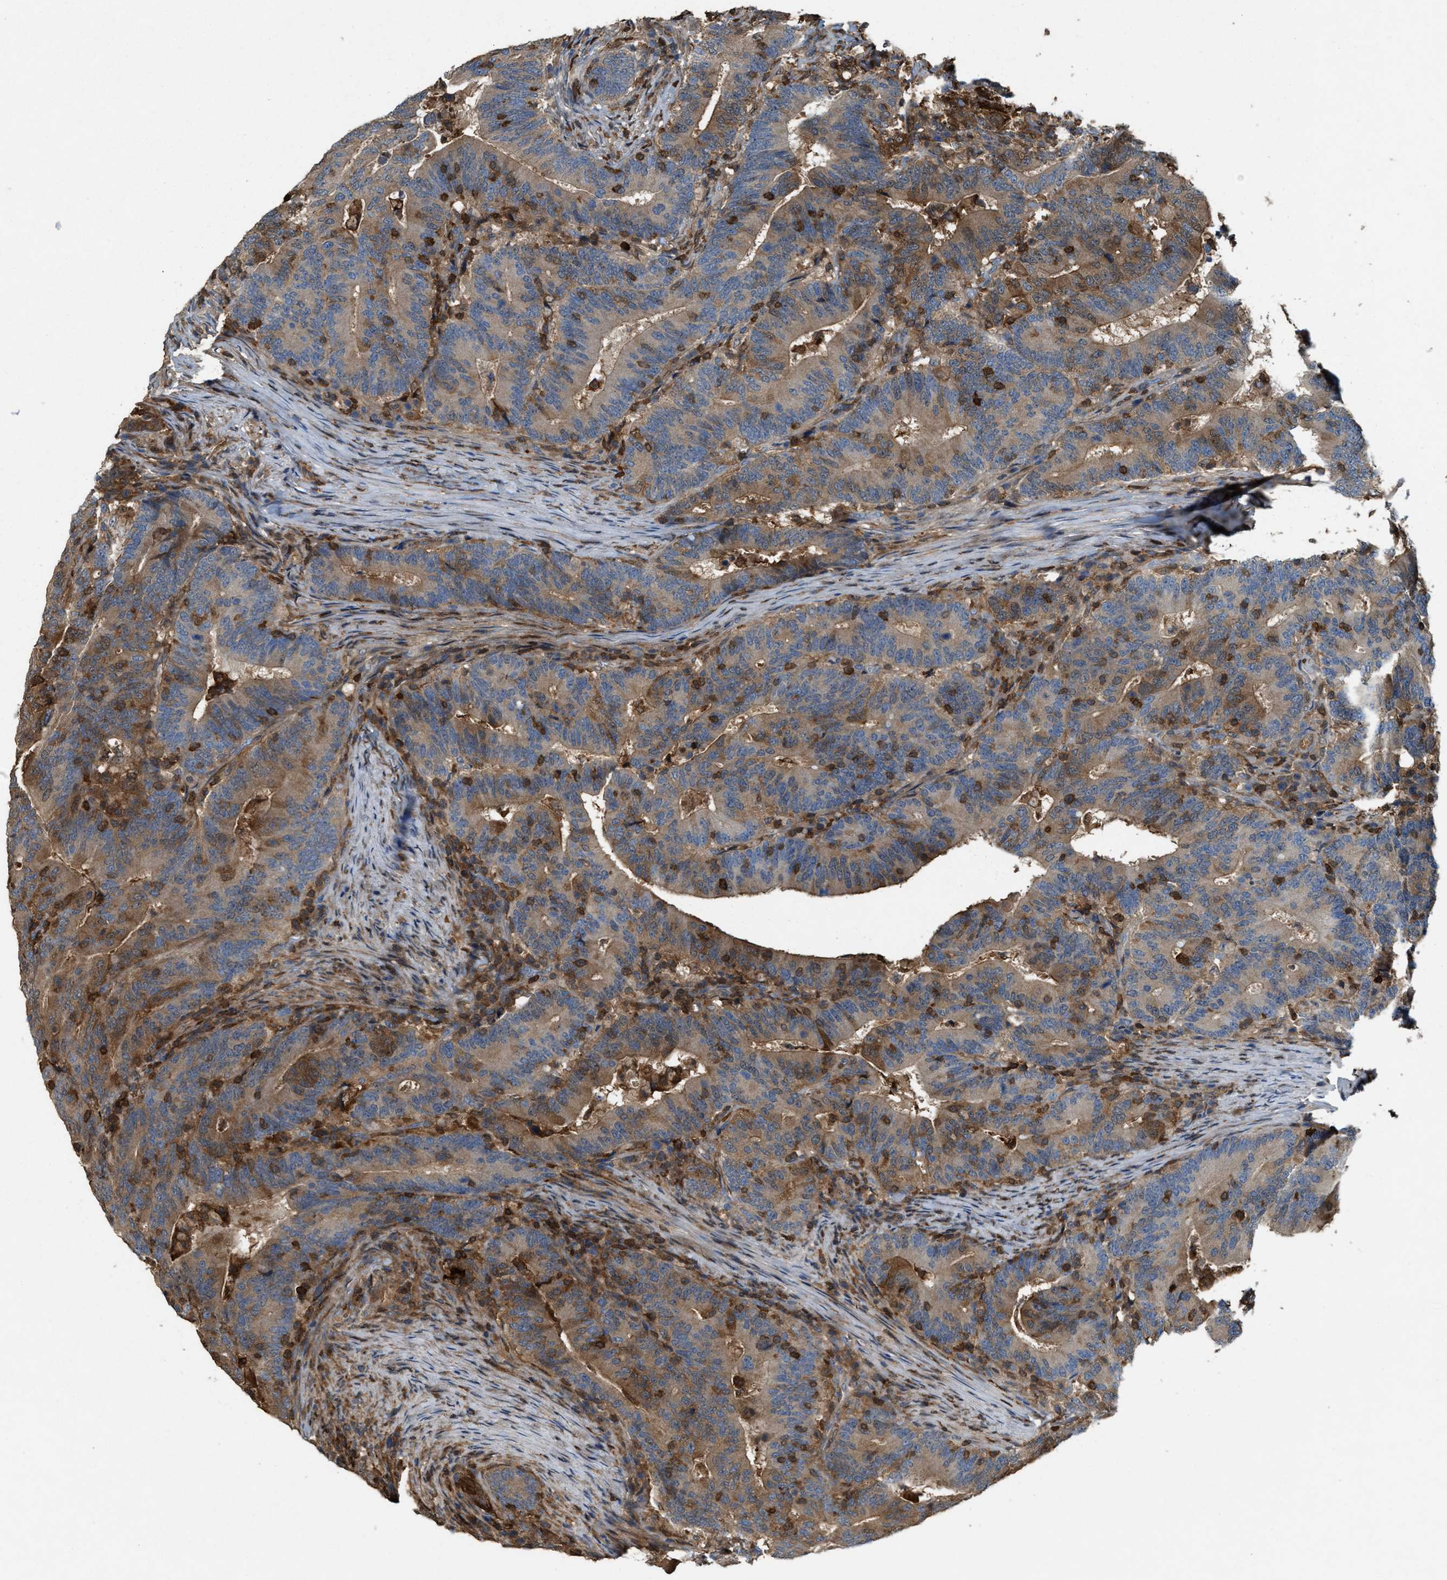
{"staining": {"intensity": "moderate", "quantity": ">75%", "location": "cytoplasmic/membranous"}, "tissue": "colorectal cancer", "cell_type": "Tumor cells", "image_type": "cancer", "snomed": [{"axis": "morphology", "description": "Adenocarcinoma, NOS"}, {"axis": "topography", "description": "Colon"}], "caption": "A brown stain labels moderate cytoplasmic/membranous expression of a protein in human adenocarcinoma (colorectal) tumor cells.", "gene": "SERPINB5", "patient": {"sex": "female", "age": 66}}